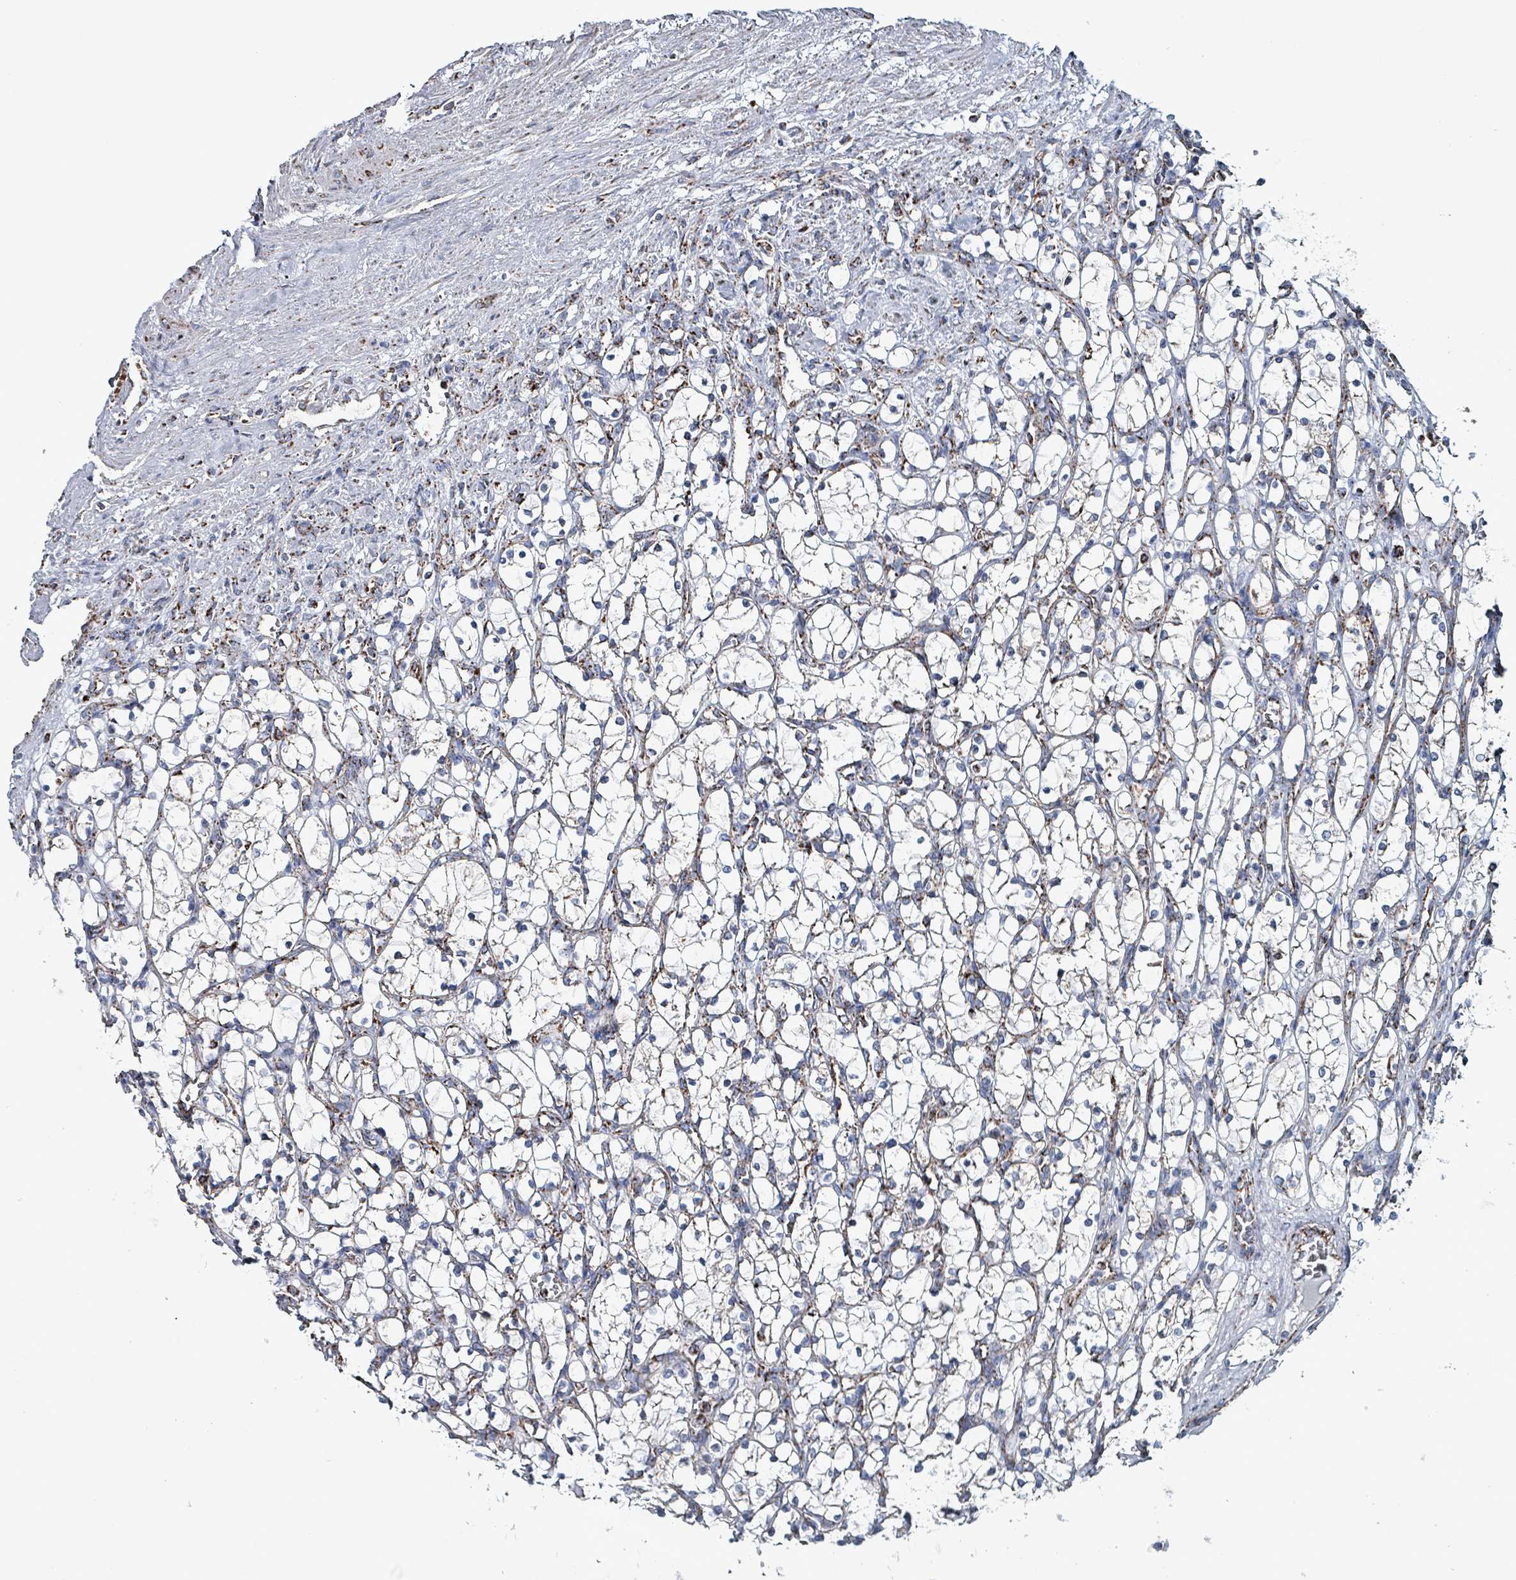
{"staining": {"intensity": "moderate", "quantity": ">75%", "location": "cytoplasmic/membranous"}, "tissue": "renal cancer", "cell_type": "Tumor cells", "image_type": "cancer", "snomed": [{"axis": "morphology", "description": "Adenocarcinoma, NOS"}, {"axis": "topography", "description": "Kidney"}], "caption": "Adenocarcinoma (renal) stained with immunohistochemistry (IHC) displays moderate cytoplasmic/membranous positivity in approximately >75% of tumor cells. Using DAB (3,3'-diaminobenzidine) (brown) and hematoxylin (blue) stains, captured at high magnification using brightfield microscopy.", "gene": "IDH3B", "patient": {"sex": "female", "age": 69}}